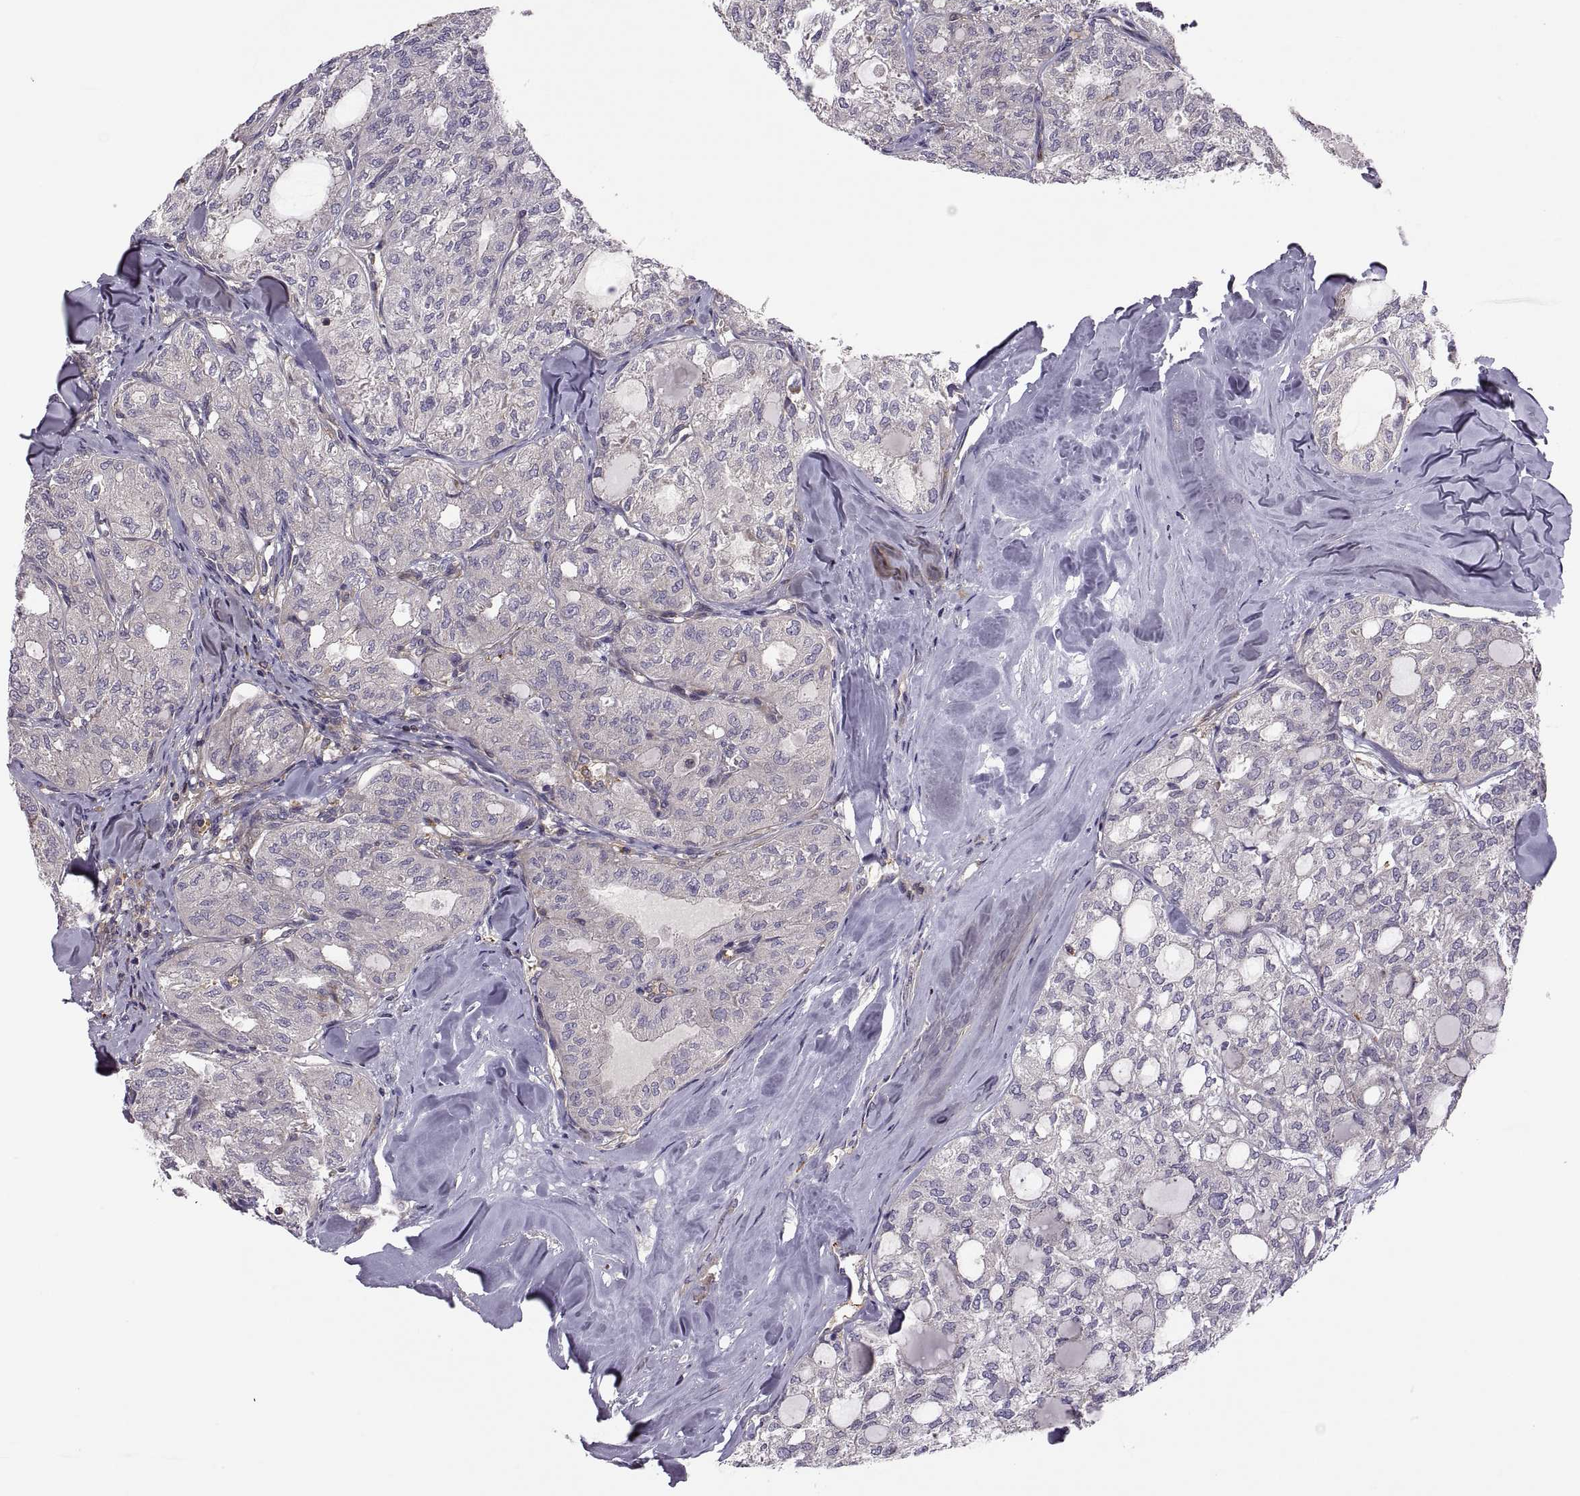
{"staining": {"intensity": "negative", "quantity": "none", "location": "none"}, "tissue": "thyroid cancer", "cell_type": "Tumor cells", "image_type": "cancer", "snomed": [{"axis": "morphology", "description": "Follicular adenoma carcinoma, NOS"}, {"axis": "topography", "description": "Thyroid gland"}], "caption": "IHC of thyroid follicular adenoma carcinoma displays no expression in tumor cells.", "gene": "SPATA32", "patient": {"sex": "male", "age": 75}}